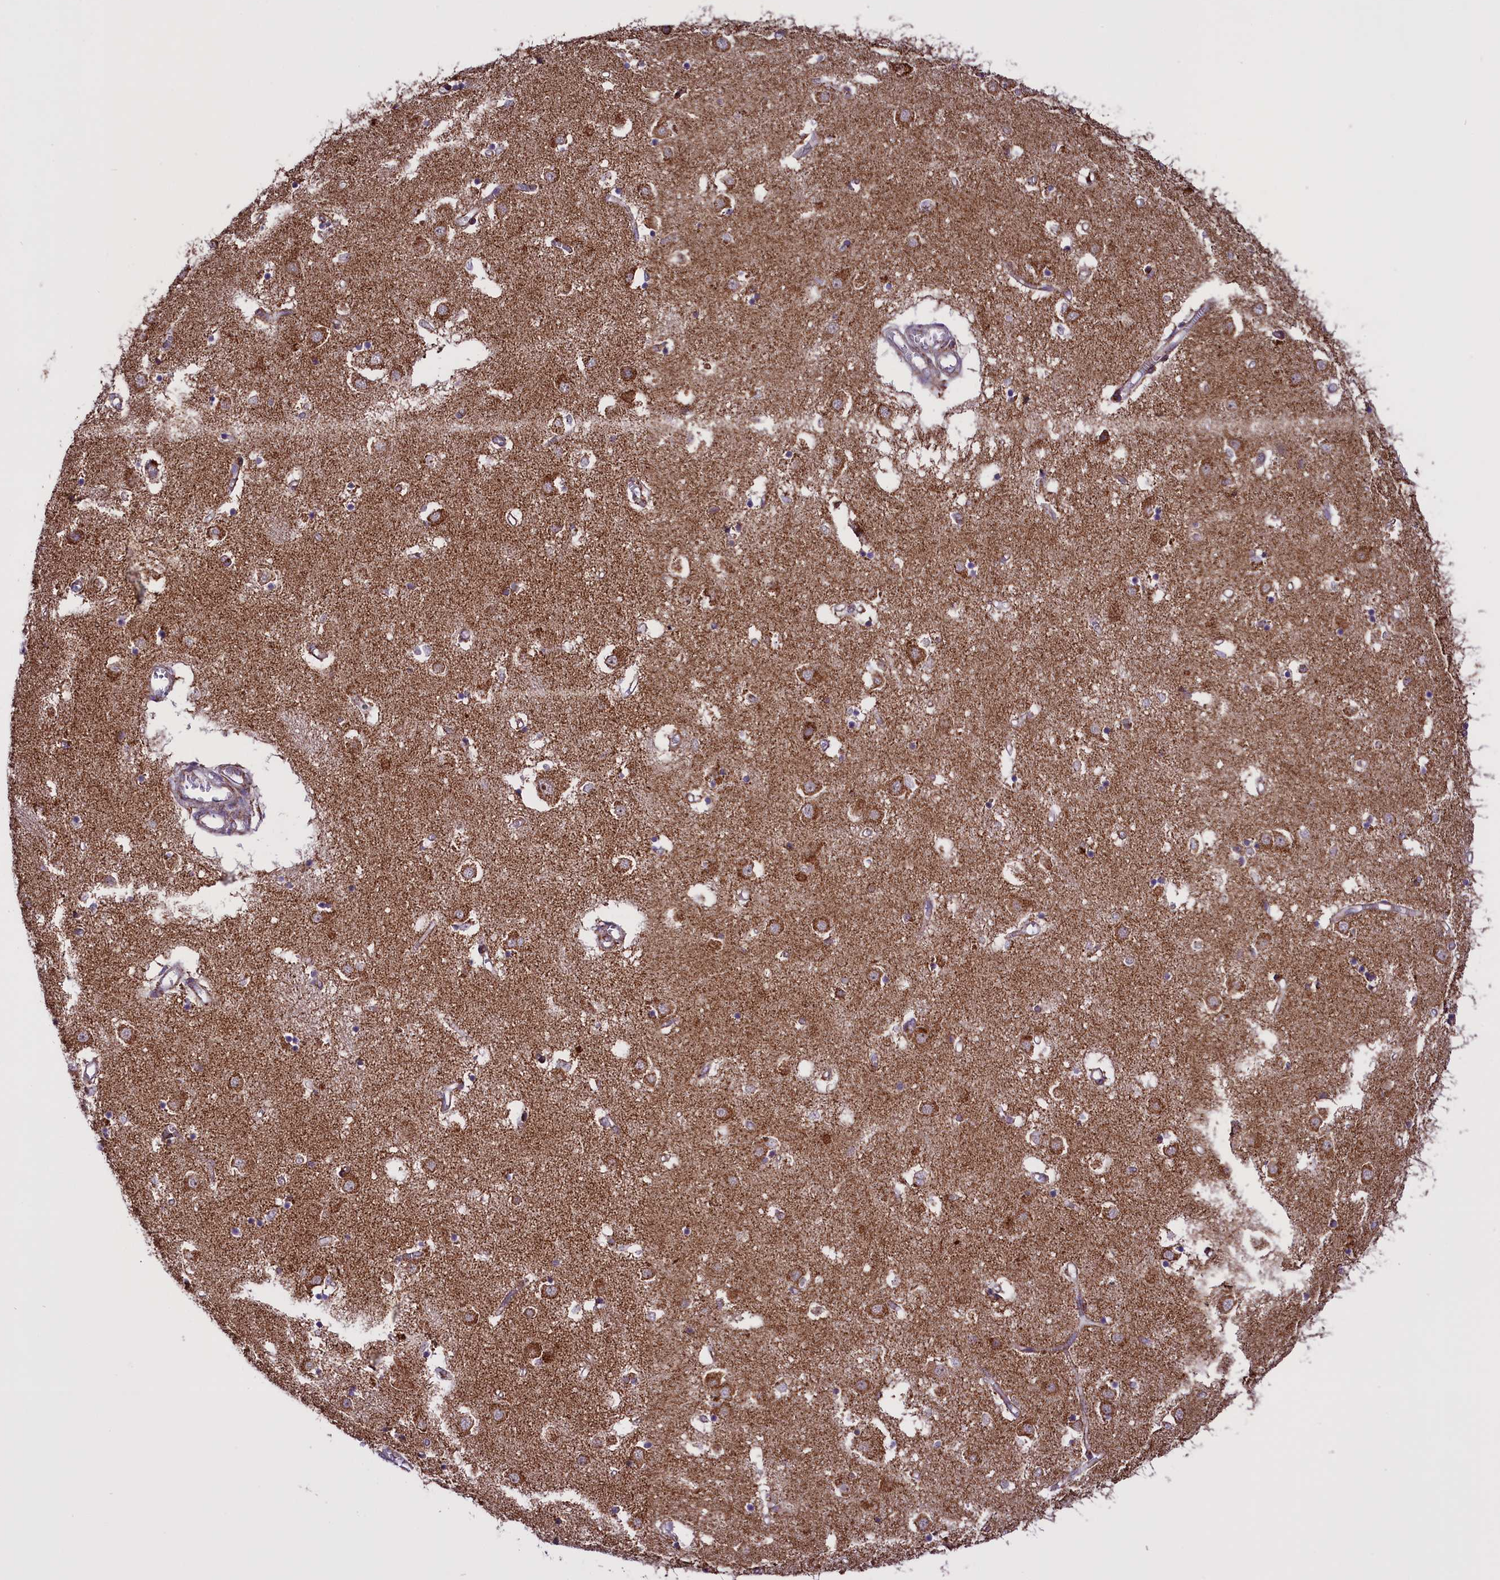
{"staining": {"intensity": "moderate", "quantity": "<25%", "location": "cytoplasmic/membranous"}, "tissue": "caudate", "cell_type": "Glial cells", "image_type": "normal", "snomed": [{"axis": "morphology", "description": "Normal tissue, NOS"}, {"axis": "topography", "description": "Lateral ventricle wall"}], "caption": "A brown stain labels moderate cytoplasmic/membranous positivity of a protein in glial cells of unremarkable caudate.", "gene": "NDUFS5", "patient": {"sex": "male", "age": 70}}